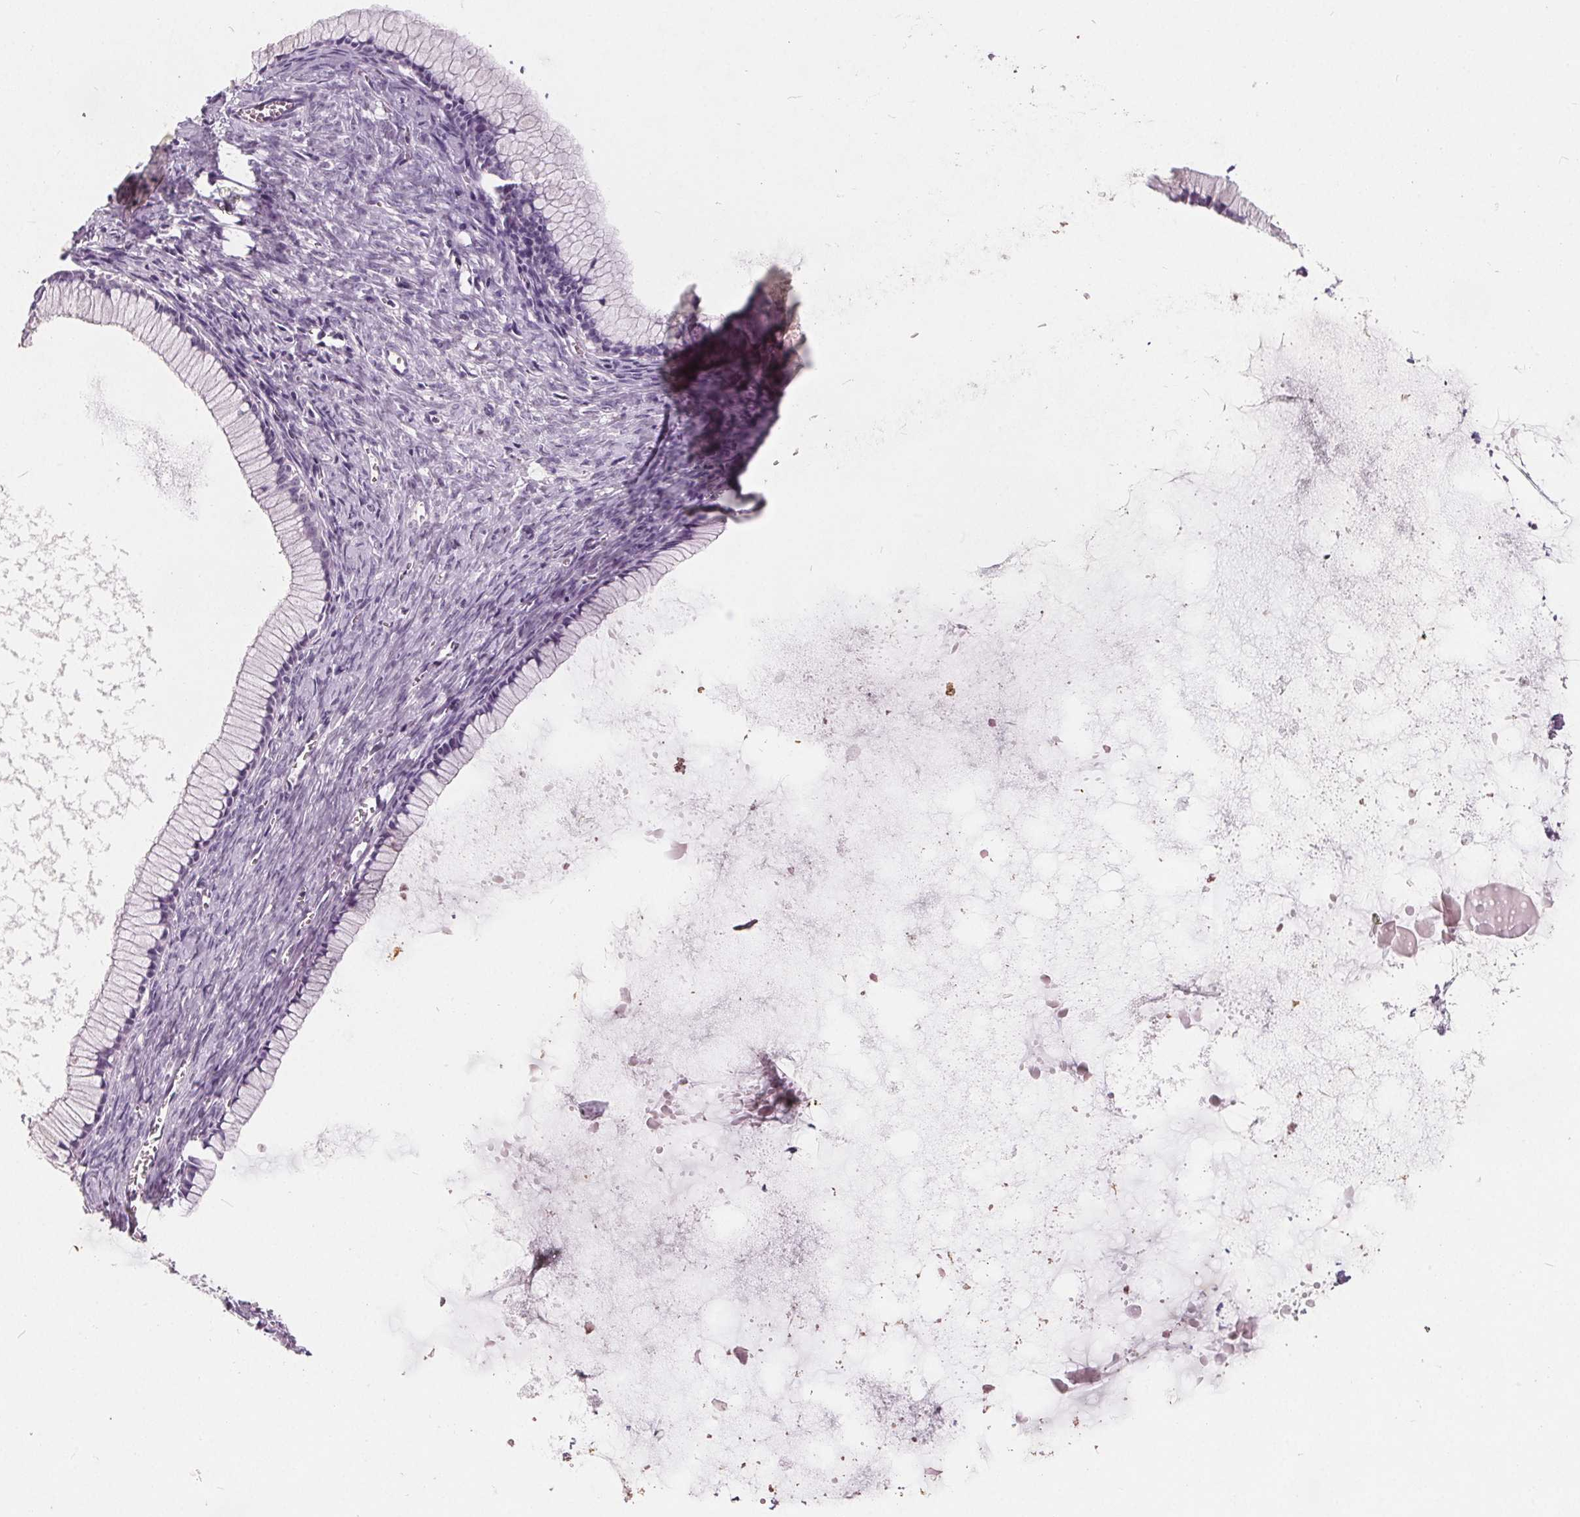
{"staining": {"intensity": "negative", "quantity": "none", "location": "none"}, "tissue": "ovarian cancer", "cell_type": "Tumor cells", "image_type": "cancer", "snomed": [{"axis": "morphology", "description": "Cystadenocarcinoma, mucinous, NOS"}, {"axis": "topography", "description": "Ovary"}], "caption": "Immunohistochemistry (IHC) micrograph of human mucinous cystadenocarcinoma (ovarian) stained for a protein (brown), which shows no positivity in tumor cells.", "gene": "PLA2G2E", "patient": {"sex": "female", "age": 41}}